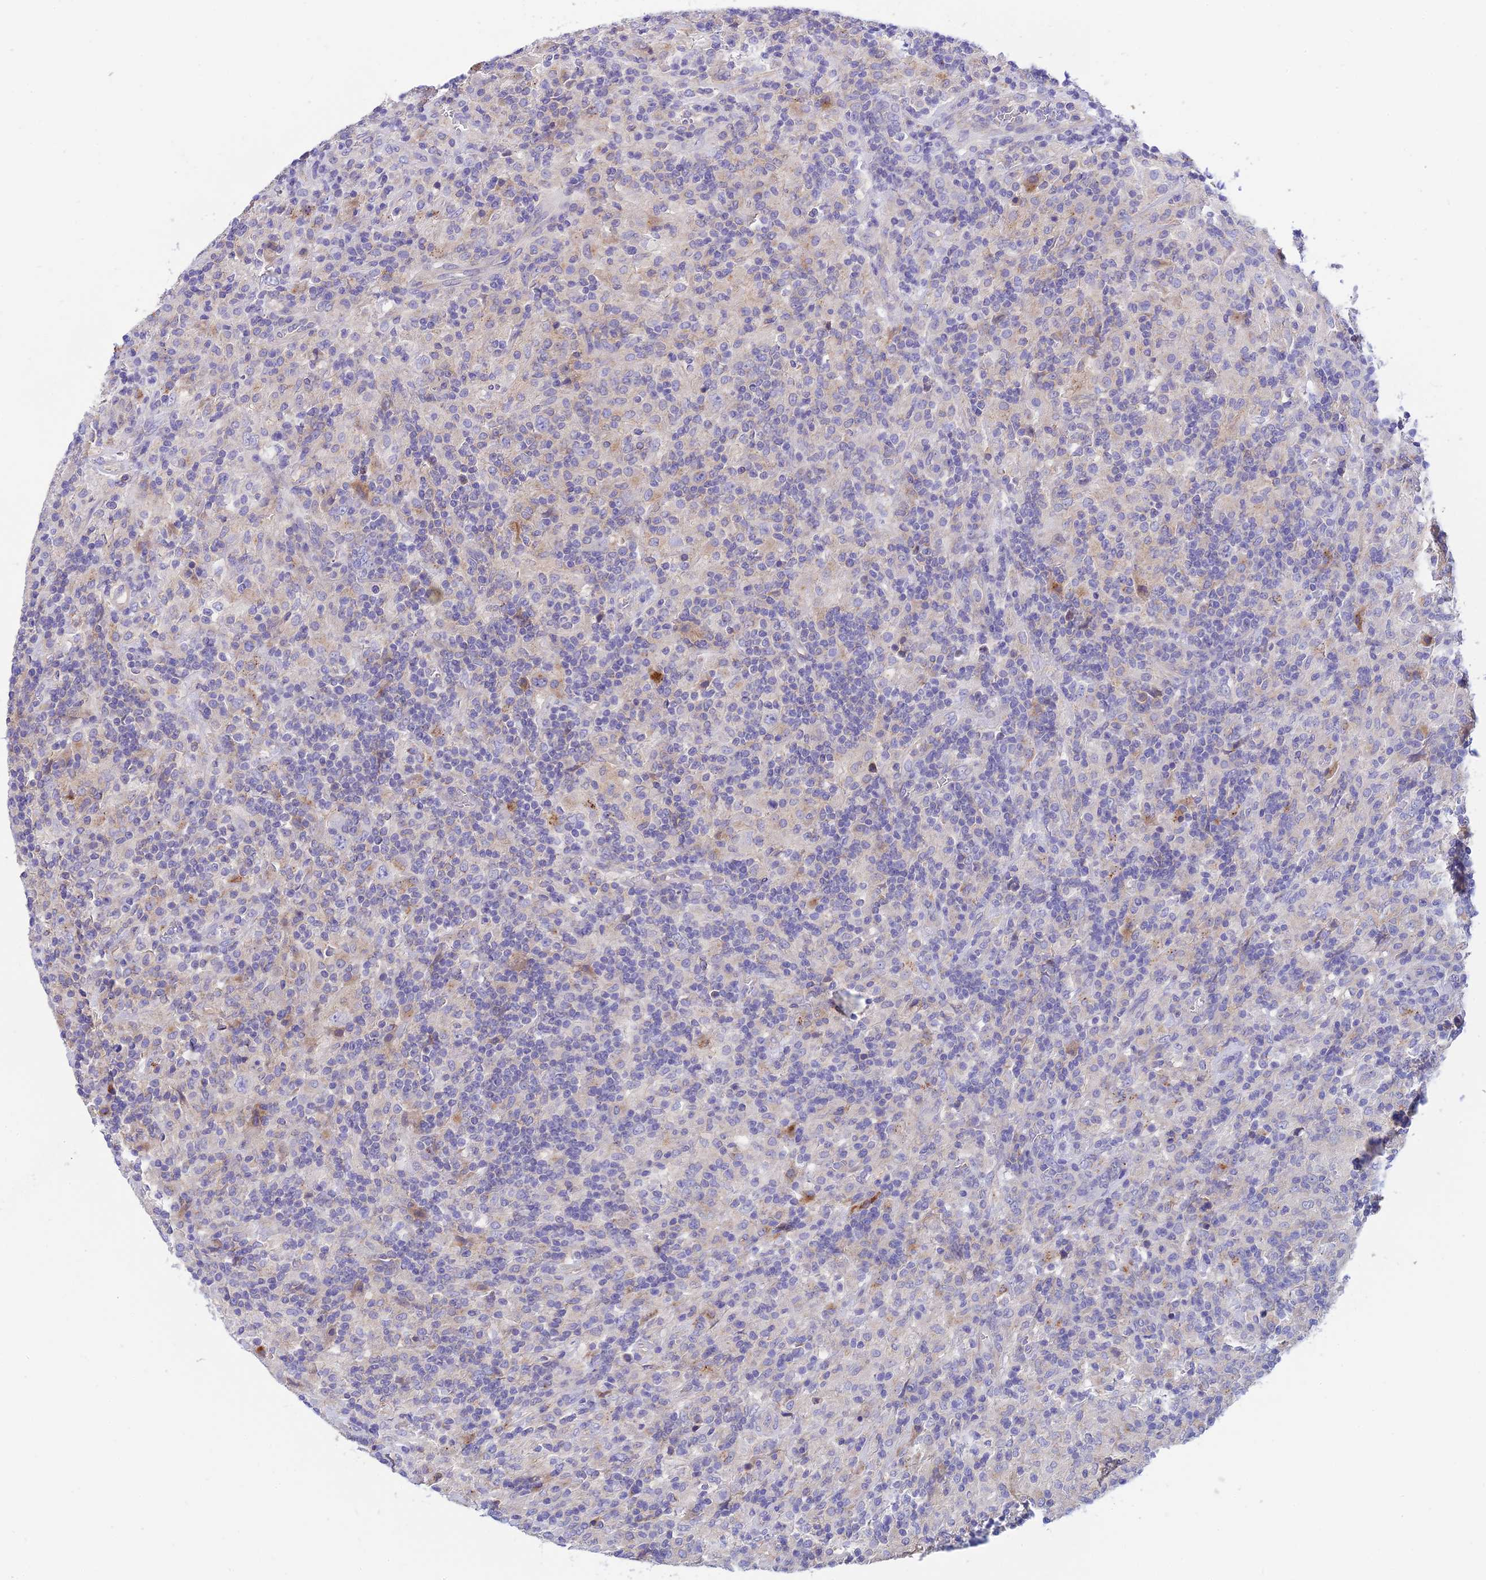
{"staining": {"intensity": "negative", "quantity": "none", "location": "none"}, "tissue": "lymphoma", "cell_type": "Tumor cells", "image_type": "cancer", "snomed": [{"axis": "morphology", "description": "Hodgkin's disease, NOS"}, {"axis": "topography", "description": "Lymph node"}], "caption": "Protein analysis of lymphoma displays no significant expression in tumor cells.", "gene": "CCDC157", "patient": {"sex": "male", "age": 70}}